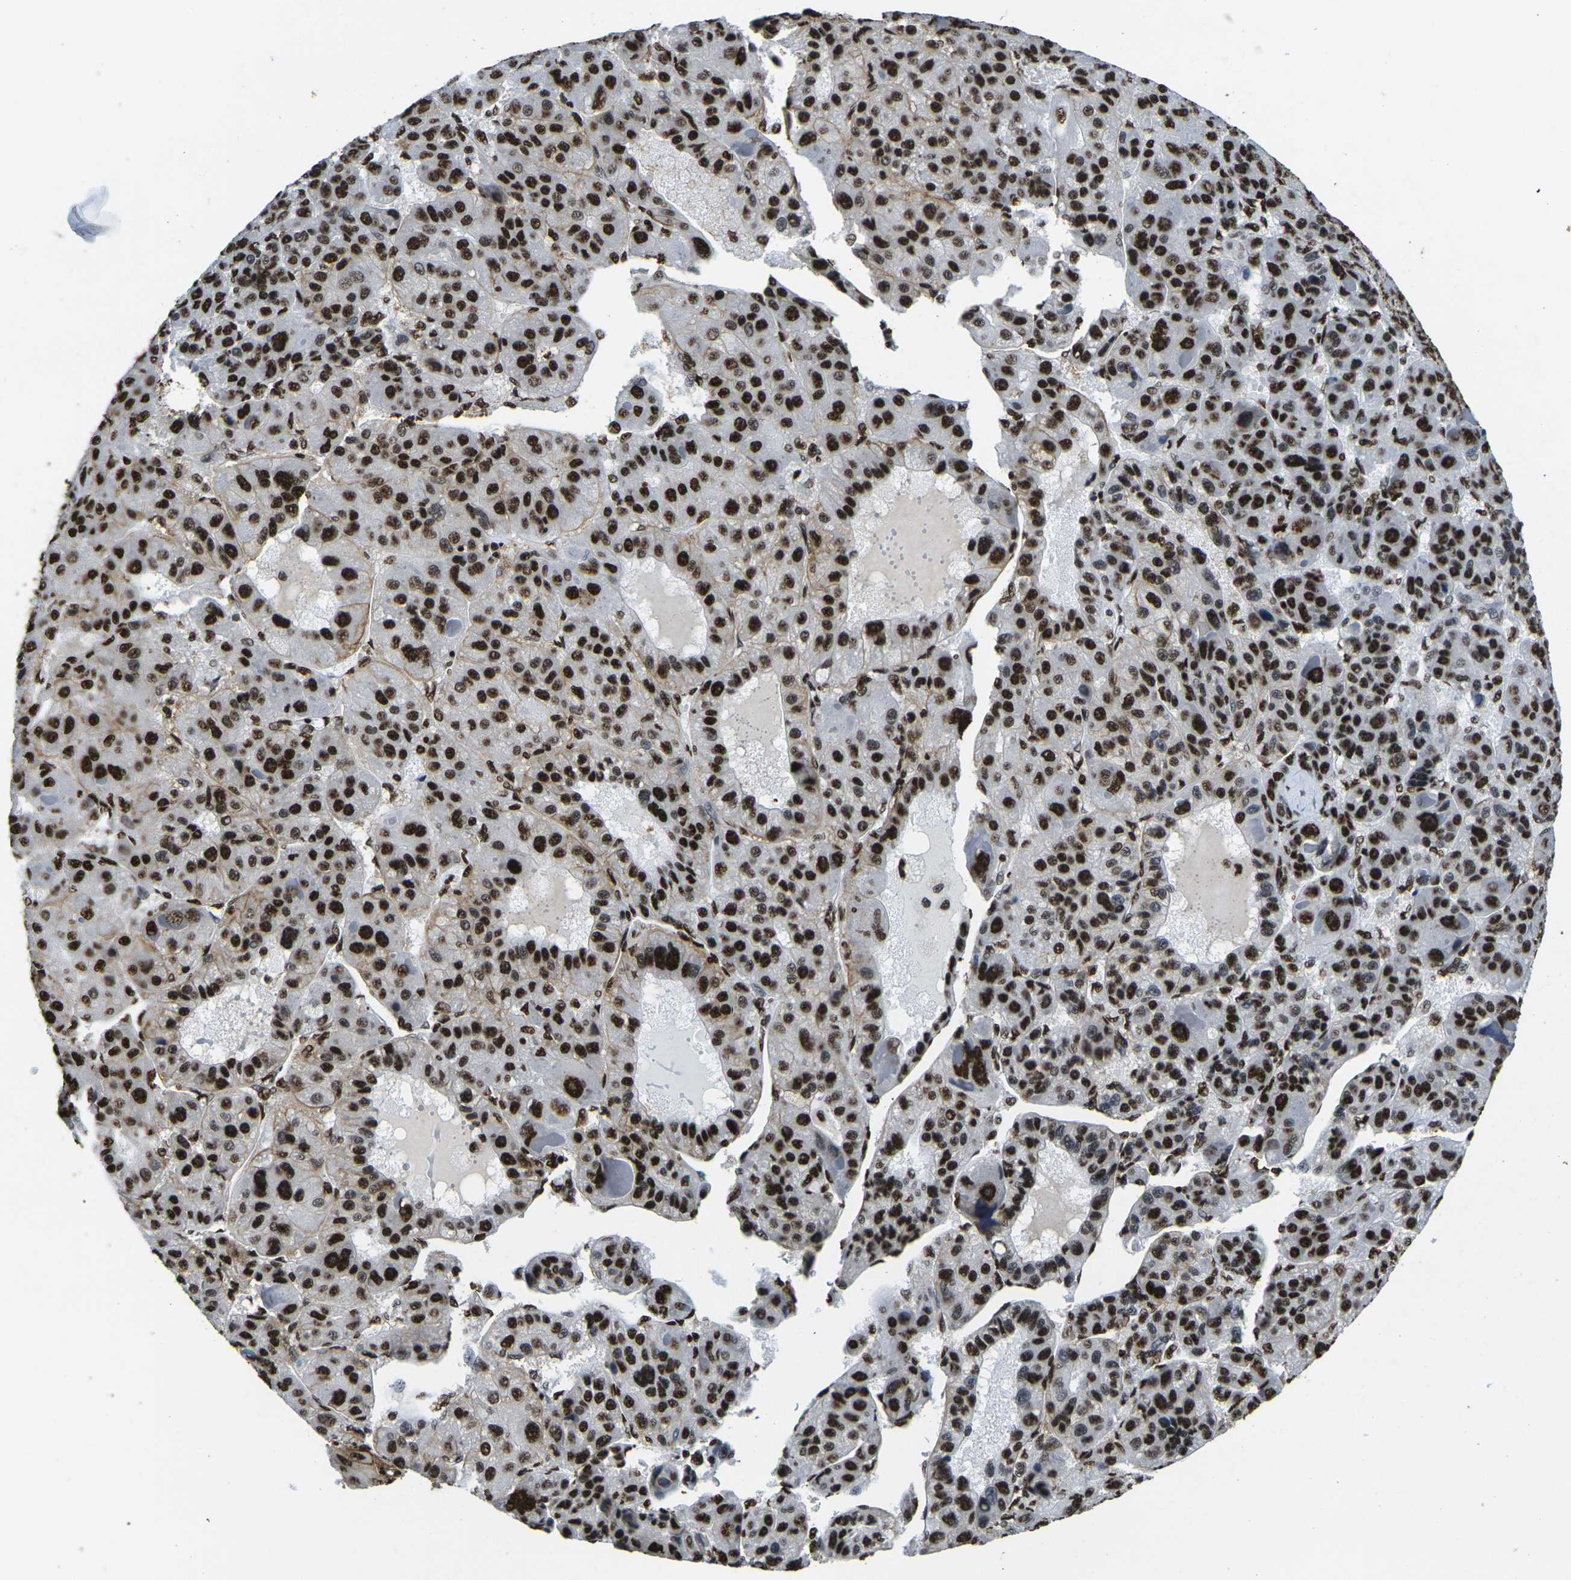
{"staining": {"intensity": "strong", "quantity": ">75%", "location": "nuclear"}, "tissue": "liver cancer", "cell_type": "Tumor cells", "image_type": "cancer", "snomed": [{"axis": "morphology", "description": "Carcinoma, Hepatocellular, NOS"}, {"axis": "topography", "description": "Liver"}], "caption": "Protein staining of liver cancer tissue reveals strong nuclear staining in approximately >75% of tumor cells.", "gene": "SMARCC1", "patient": {"sex": "male", "age": 76}}